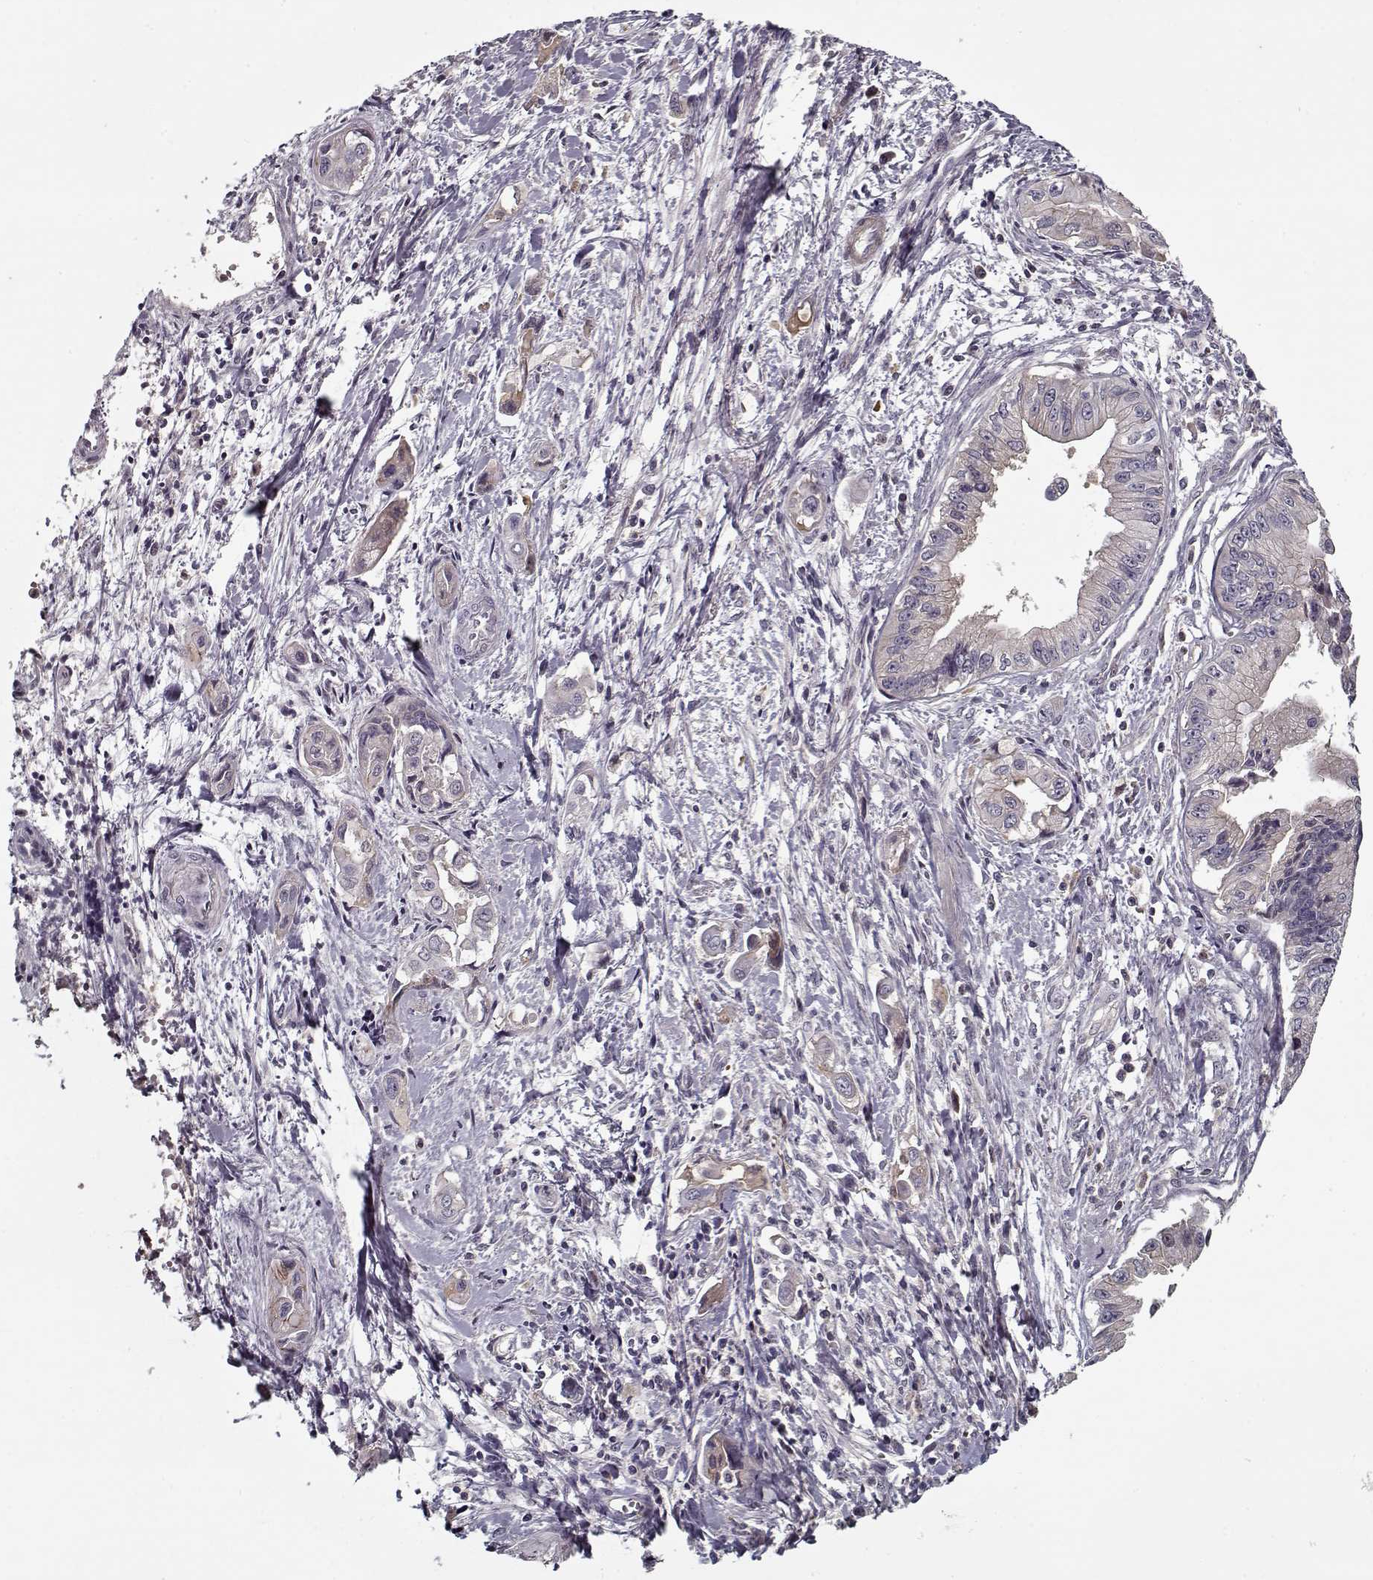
{"staining": {"intensity": "weak", "quantity": "25%-75%", "location": "cytoplasmic/membranous"}, "tissue": "pancreatic cancer", "cell_type": "Tumor cells", "image_type": "cancer", "snomed": [{"axis": "morphology", "description": "Adenocarcinoma, NOS"}, {"axis": "topography", "description": "Pancreas"}], "caption": "IHC of human pancreatic adenocarcinoma displays low levels of weak cytoplasmic/membranous staining in about 25%-75% of tumor cells. IHC stains the protein of interest in brown and the nuclei are stained blue.", "gene": "AFM", "patient": {"sex": "male", "age": 60}}